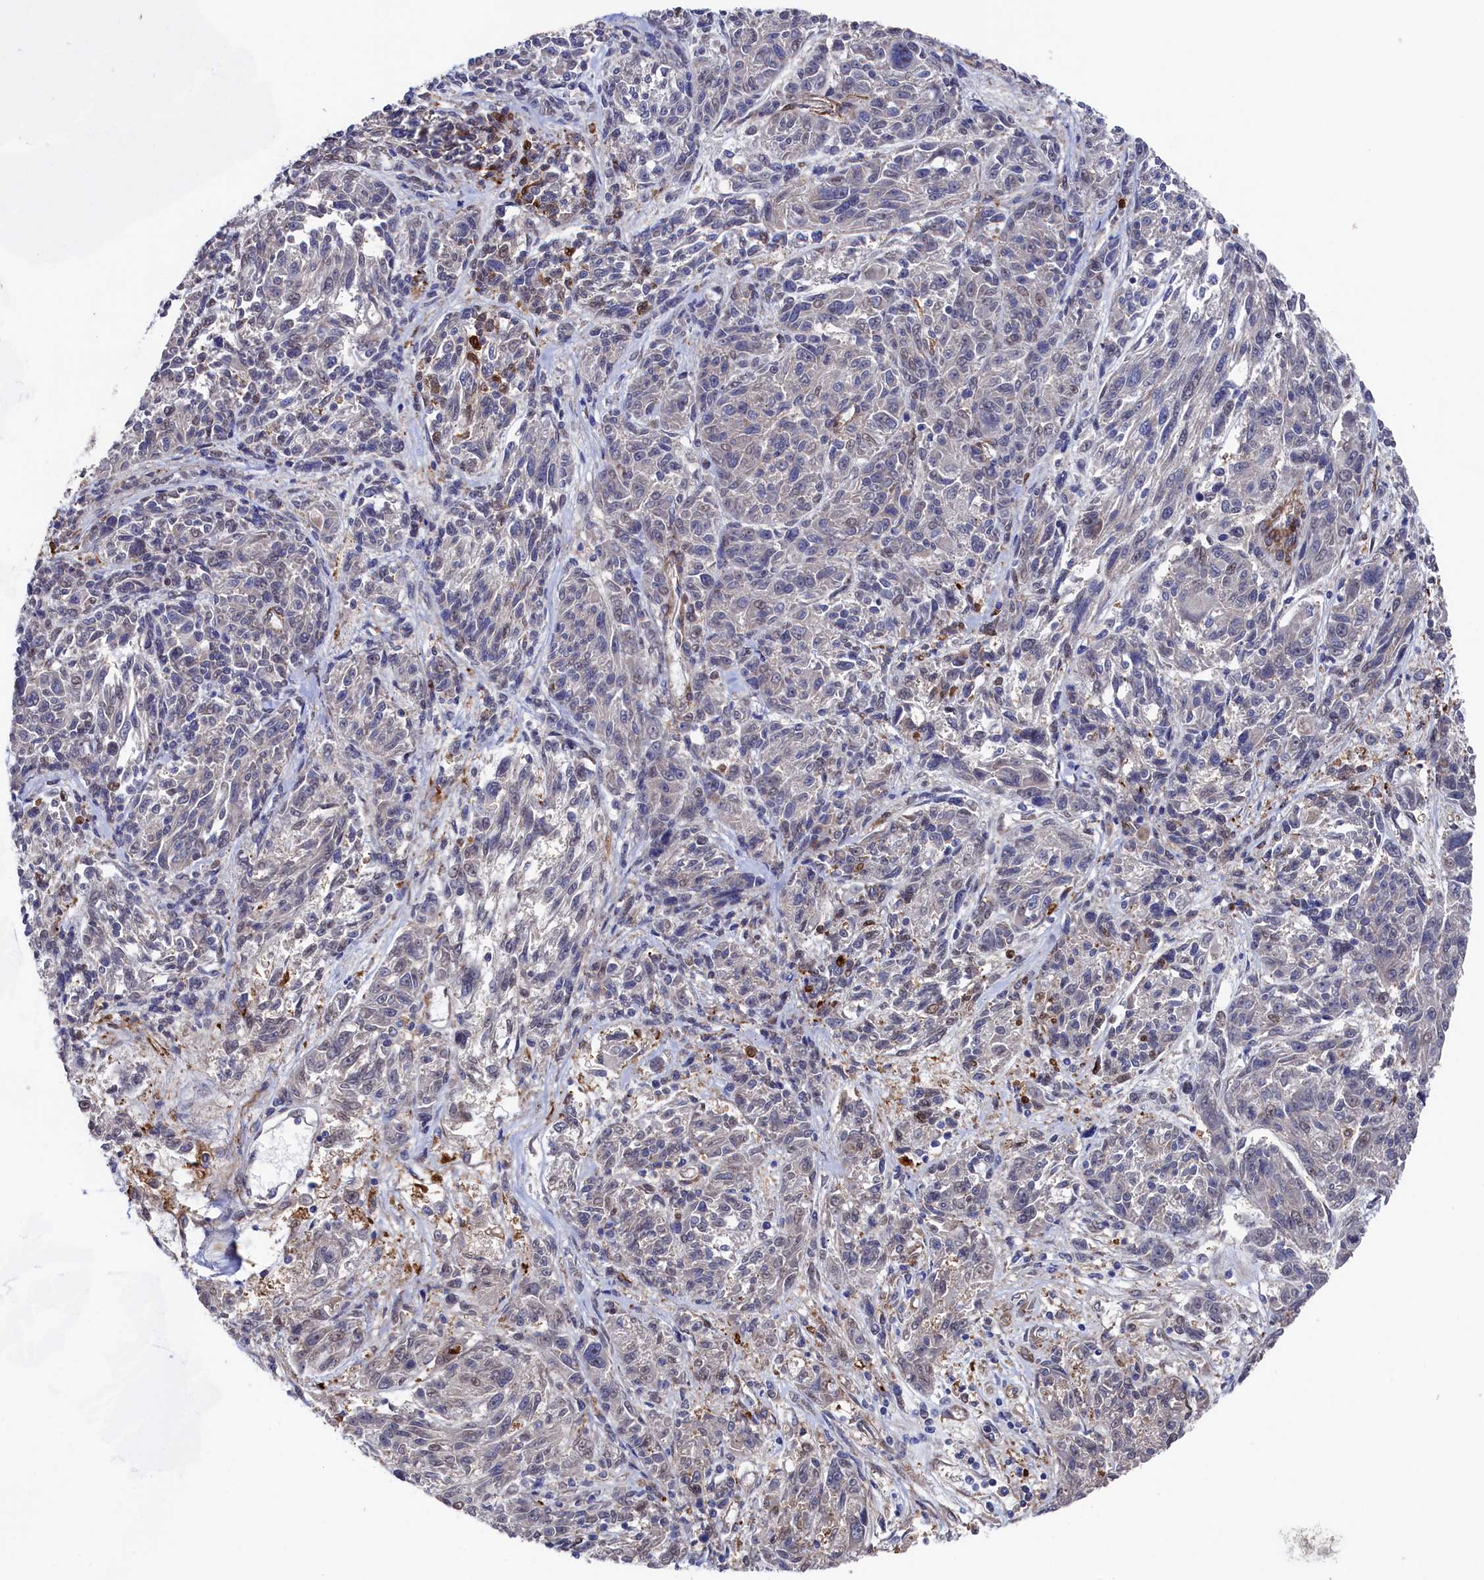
{"staining": {"intensity": "negative", "quantity": "none", "location": "none"}, "tissue": "melanoma", "cell_type": "Tumor cells", "image_type": "cancer", "snomed": [{"axis": "morphology", "description": "Malignant melanoma, NOS"}, {"axis": "topography", "description": "Skin"}], "caption": "Malignant melanoma was stained to show a protein in brown. There is no significant positivity in tumor cells.", "gene": "ZNF891", "patient": {"sex": "male", "age": 53}}